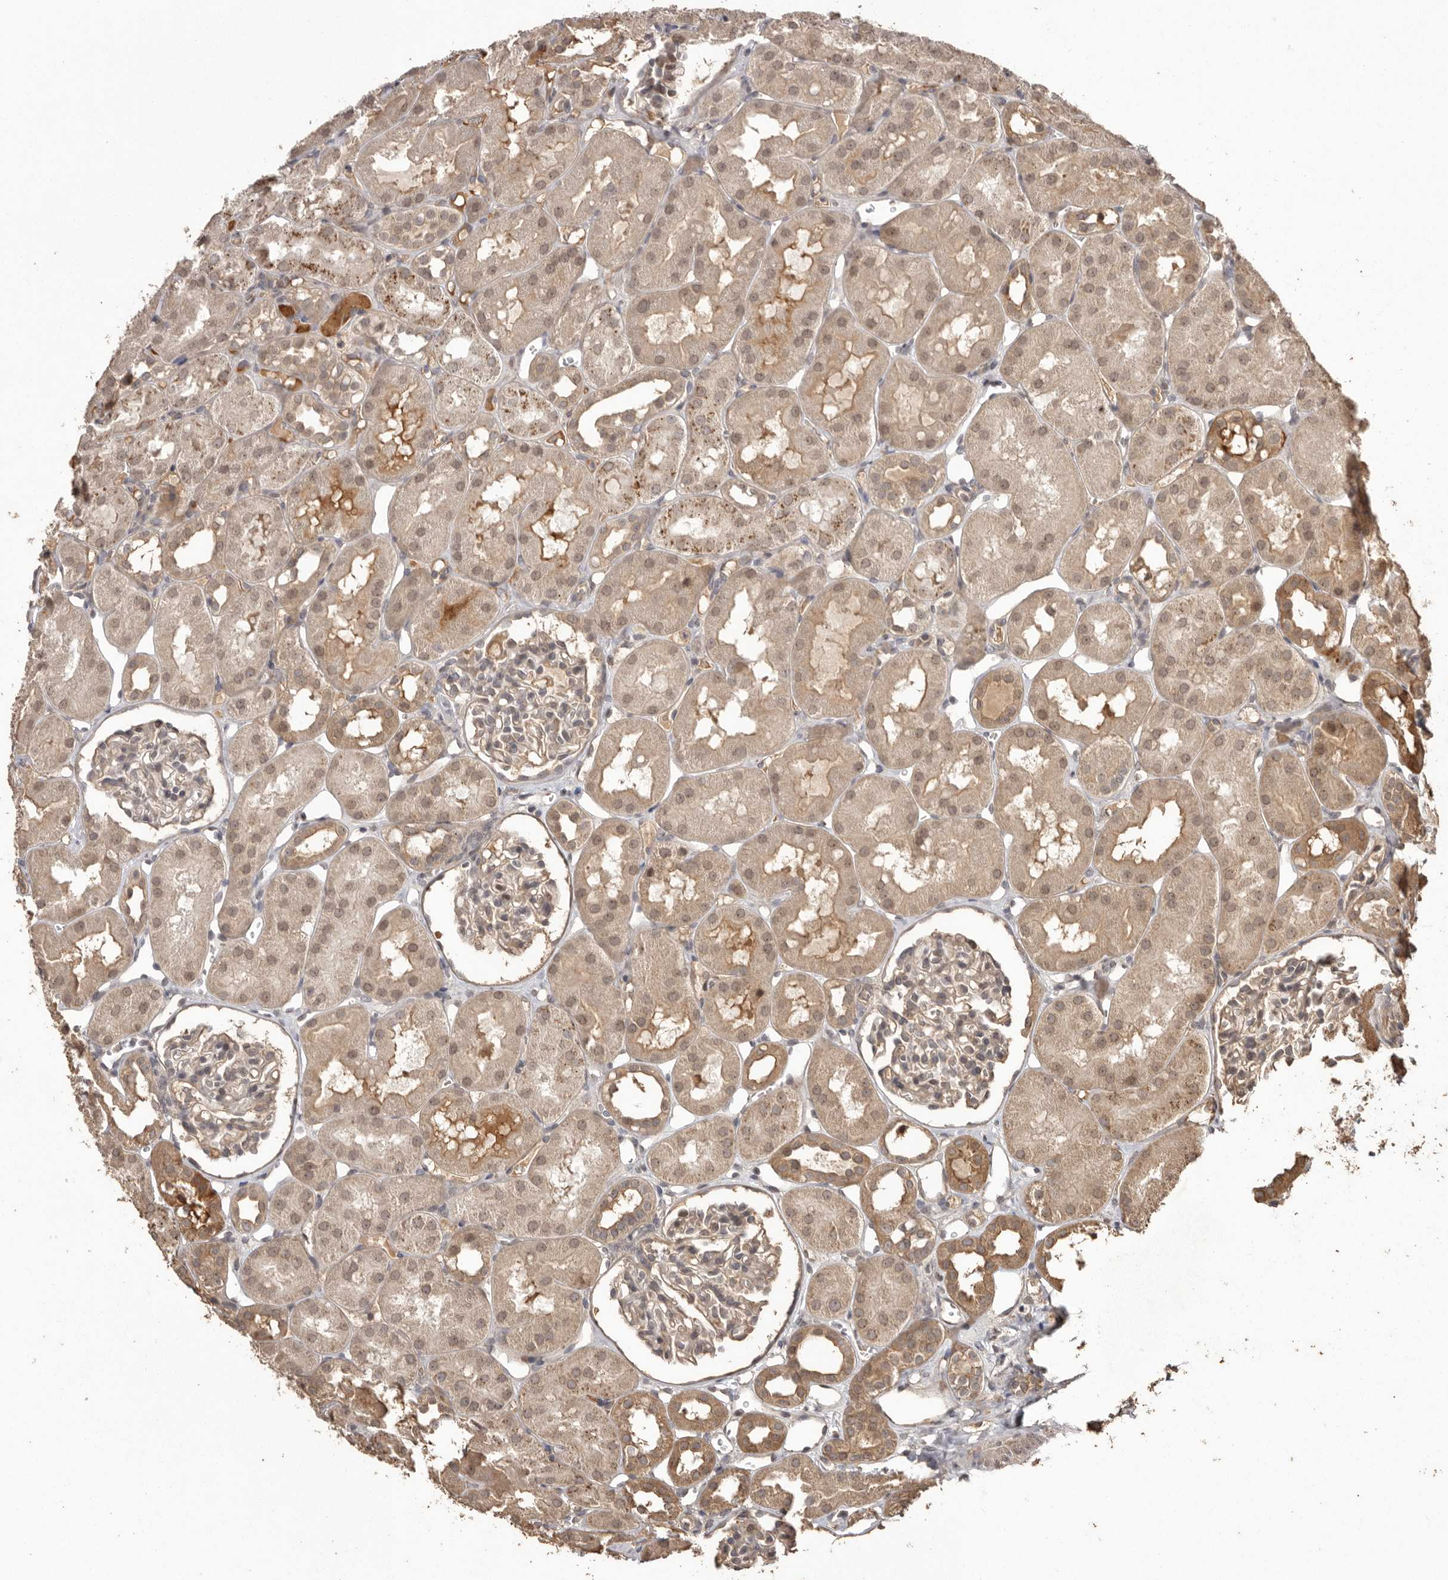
{"staining": {"intensity": "weak", "quantity": "25%-75%", "location": "cytoplasmic/membranous"}, "tissue": "kidney", "cell_type": "Cells in glomeruli", "image_type": "normal", "snomed": [{"axis": "morphology", "description": "Normal tissue, NOS"}, {"axis": "topography", "description": "Kidney"}], "caption": "High-power microscopy captured an immunohistochemistry (IHC) photomicrograph of unremarkable kidney, revealing weak cytoplasmic/membranous expression in approximately 25%-75% of cells in glomeruli. Nuclei are stained in blue.", "gene": "NUP43", "patient": {"sex": "male", "age": 16}}